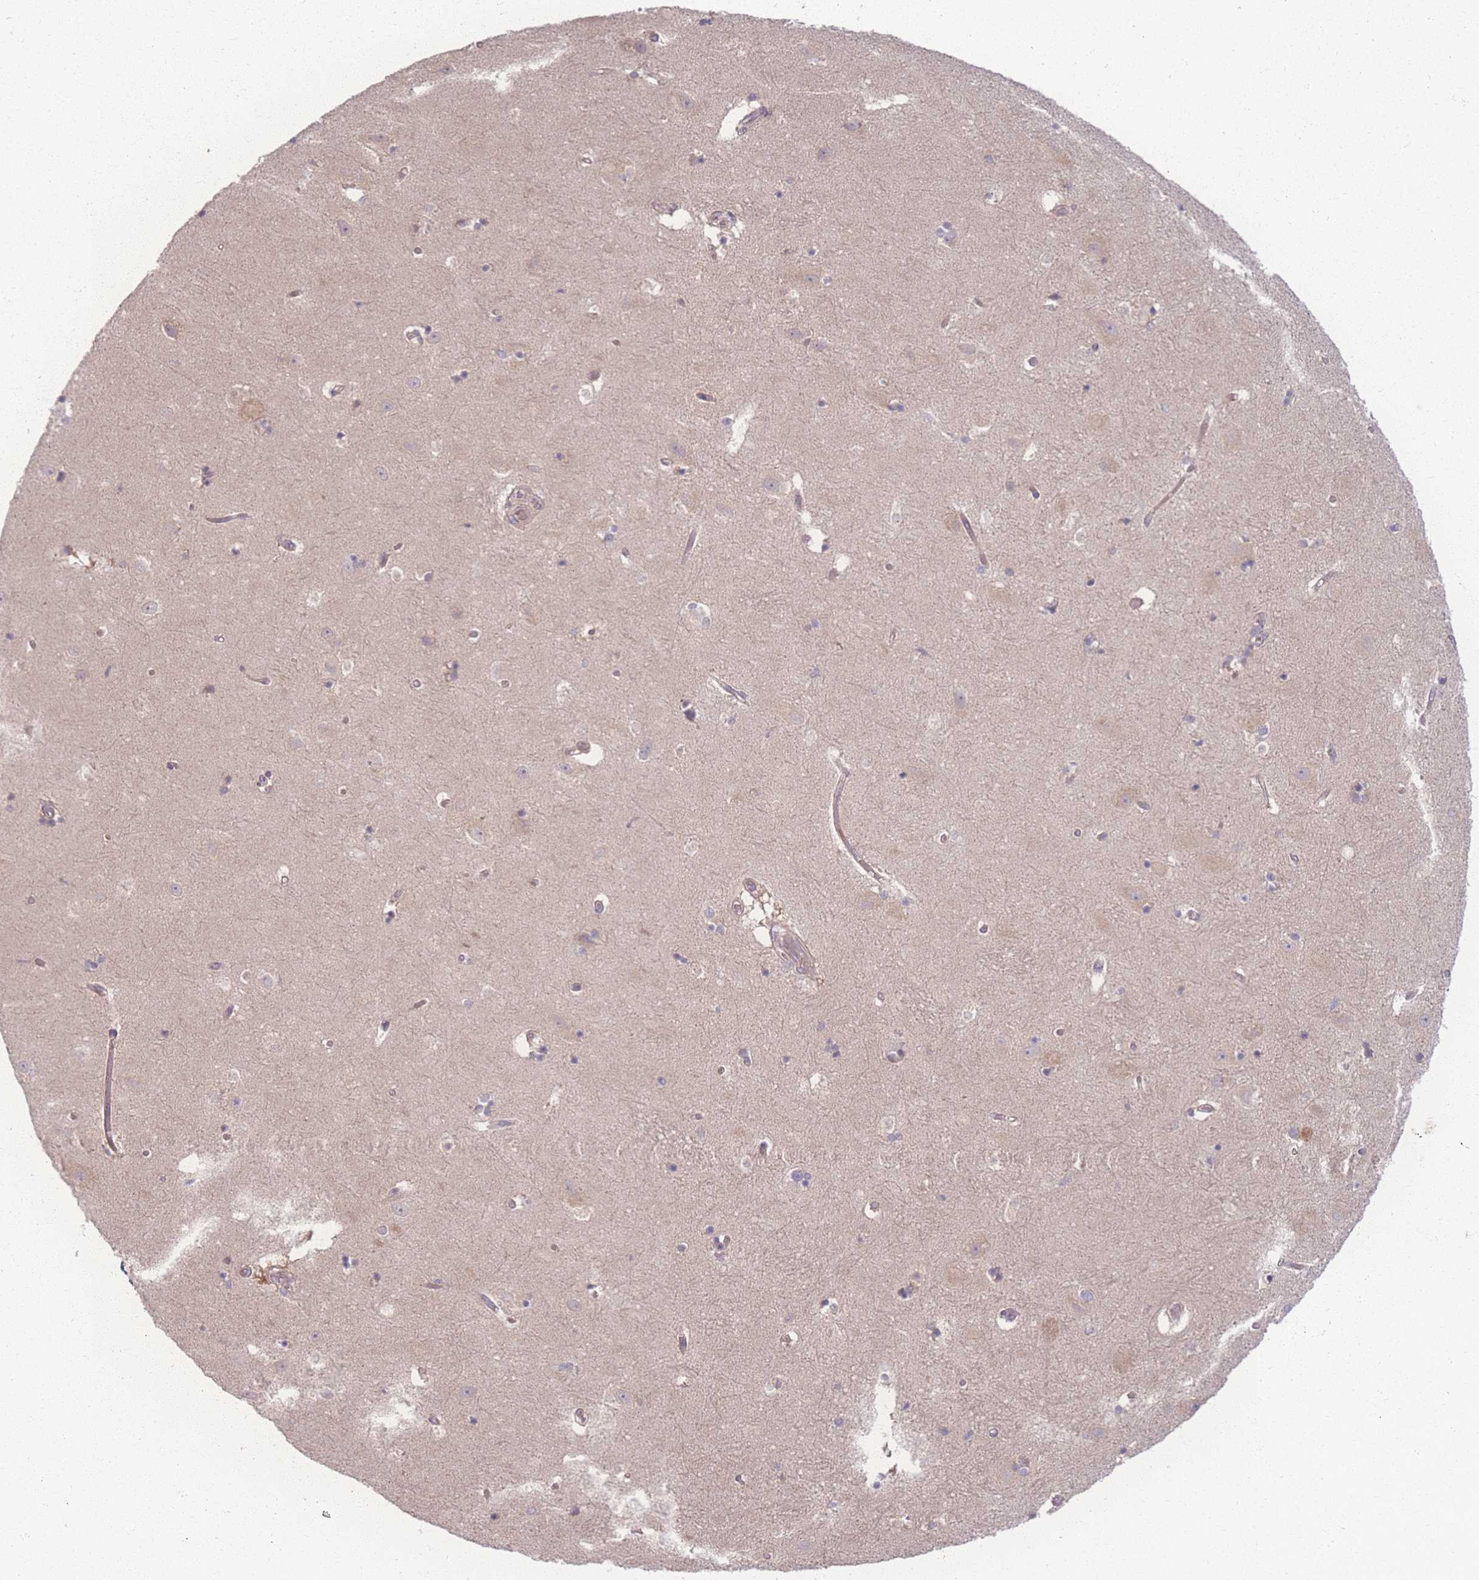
{"staining": {"intensity": "negative", "quantity": "none", "location": "none"}, "tissue": "hippocampus", "cell_type": "Glial cells", "image_type": "normal", "snomed": [{"axis": "morphology", "description": "Normal tissue, NOS"}, {"axis": "topography", "description": "Hippocampus"}], "caption": "Image shows no significant protein staining in glial cells of normal hippocampus. (Stains: DAB (3,3'-diaminobenzidine) immunohistochemistry with hematoxylin counter stain, Microscopy: brightfield microscopy at high magnification).", "gene": "INSR", "patient": {"sex": "female", "age": 52}}